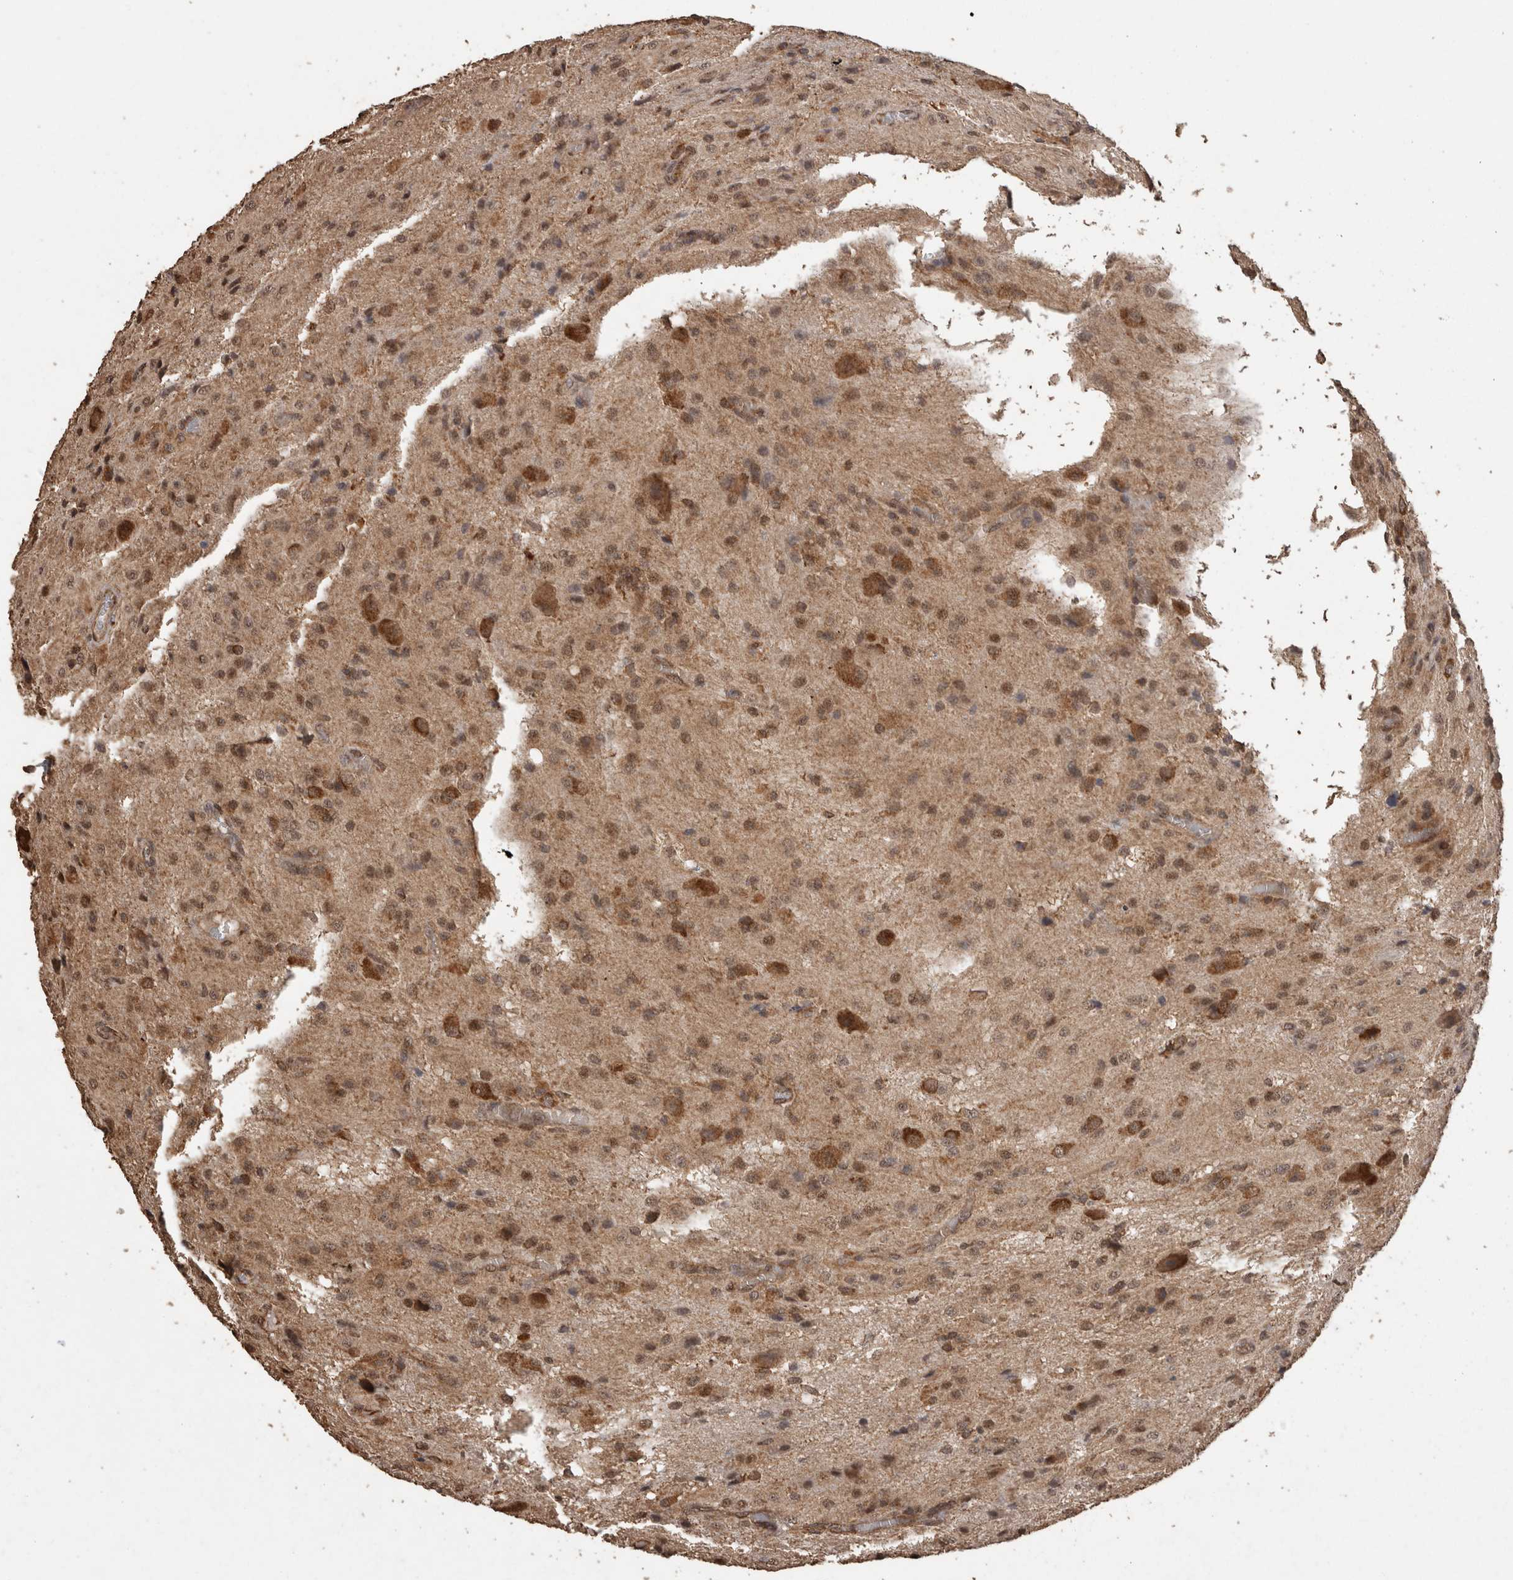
{"staining": {"intensity": "moderate", "quantity": ">75%", "location": "cytoplasmic/membranous"}, "tissue": "glioma", "cell_type": "Tumor cells", "image_type": "cancer", "snomed": [{"axis": "morphology", "description": "Glioma, malignant, High grade"}, {"axis": "topography", "description": "Brain"}], "caption": "IHC of human glioma exhibits medium levels of moderate cytoplasmic/membranous positivity in approximately >75% of tumor cells. (DAB (3,3'-diaminobenzidine) IHC, brown staining for protein, blue staining for nuclei).", "gene": "PINK1", "patient": {"sex": "female", "age": 59}}